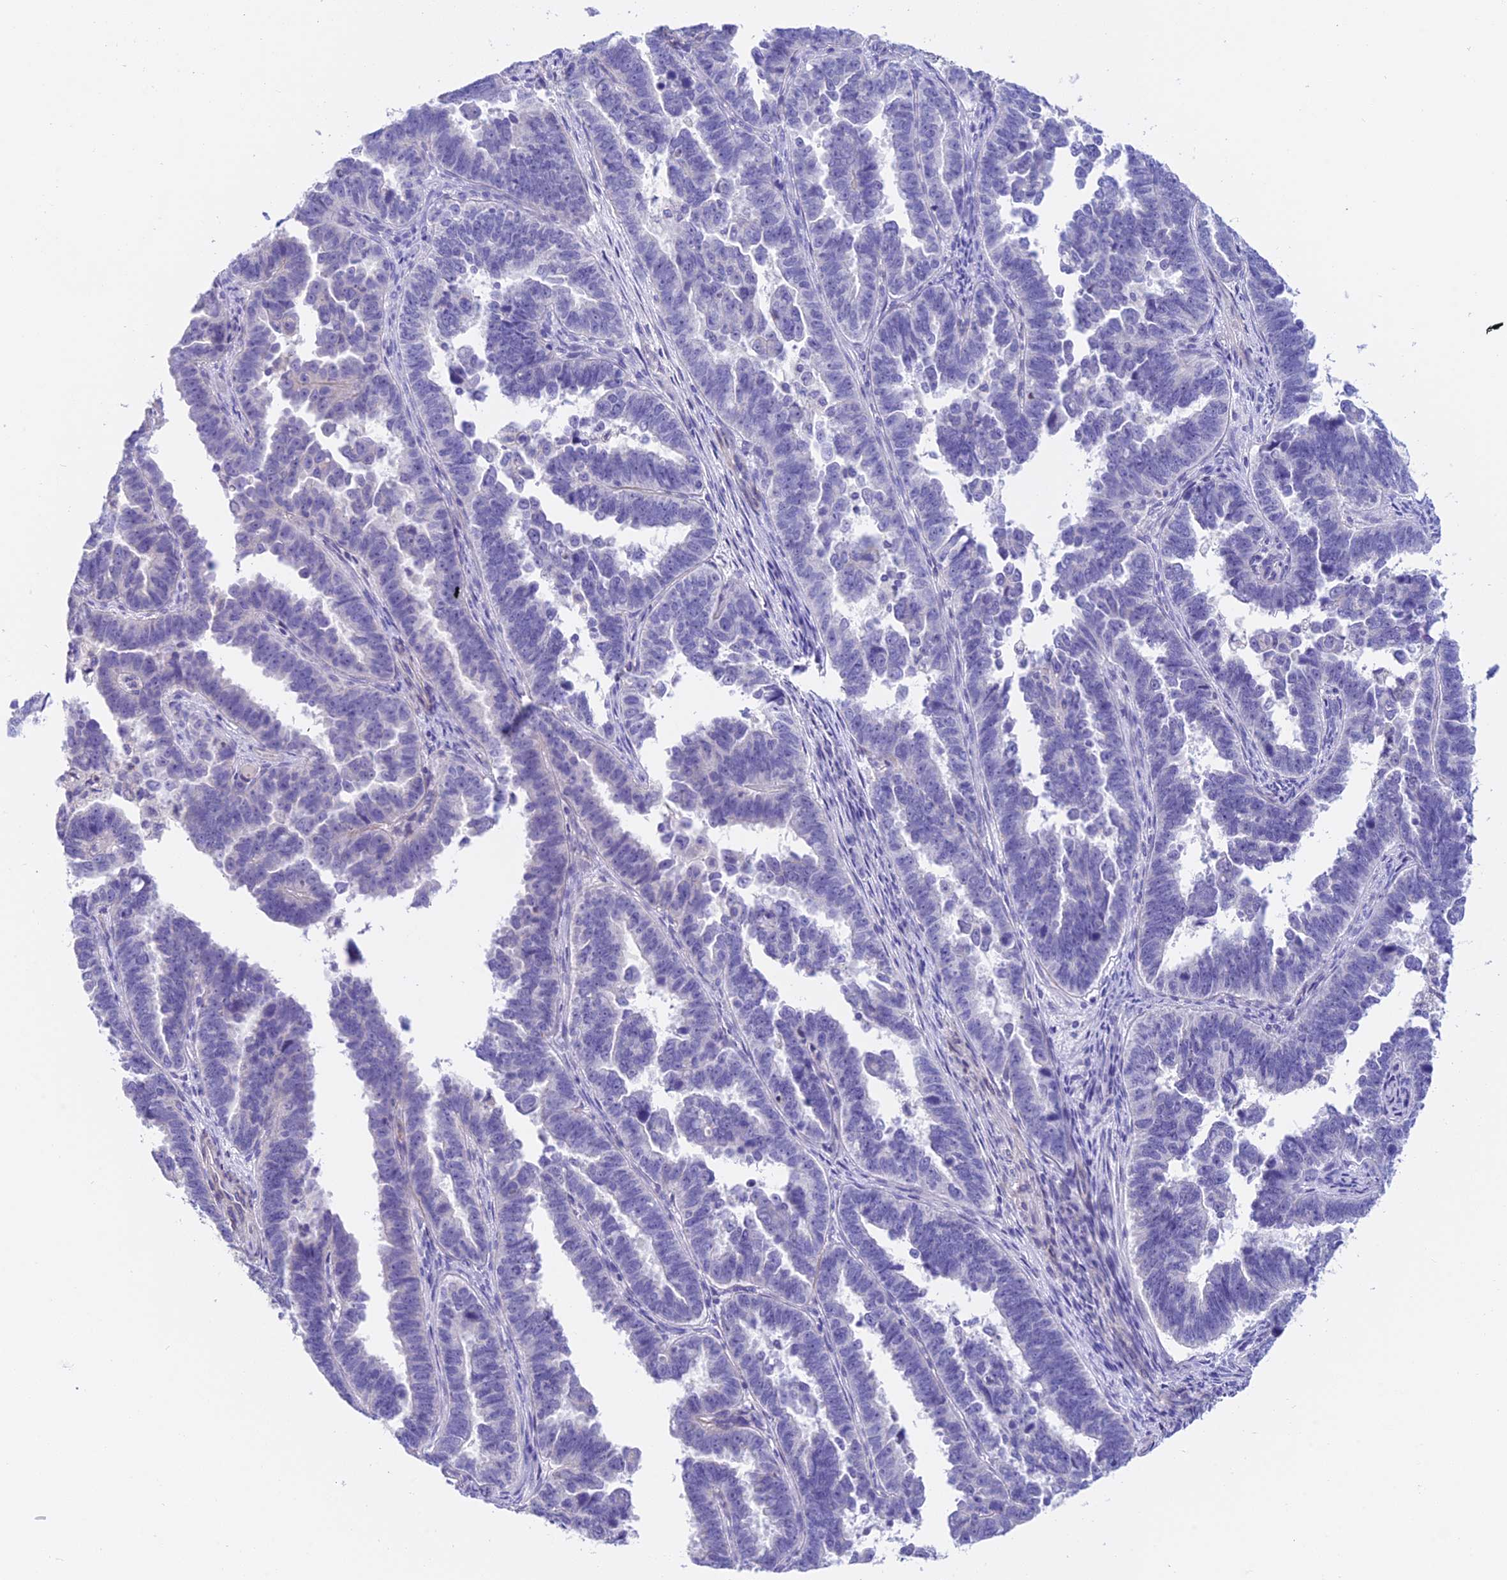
{"staining": {"intensity": "negative", "quantity": "none", "location": "none"}, "tissue": "endometrial cancer", "cell_type": "Tumor cells", "image_type": "cancer", "snomed": [{"axis": "morphology", "description": "Adenocarcinoma, NOS"}, {"axis": "topography", "description": "Endometrium"}], "caption": "Tumor cells are negative for protein expression in human endometrial adenocarcinoma.", "gene": "C17orf67", "patient": {"sex": "female", "age": 75}}